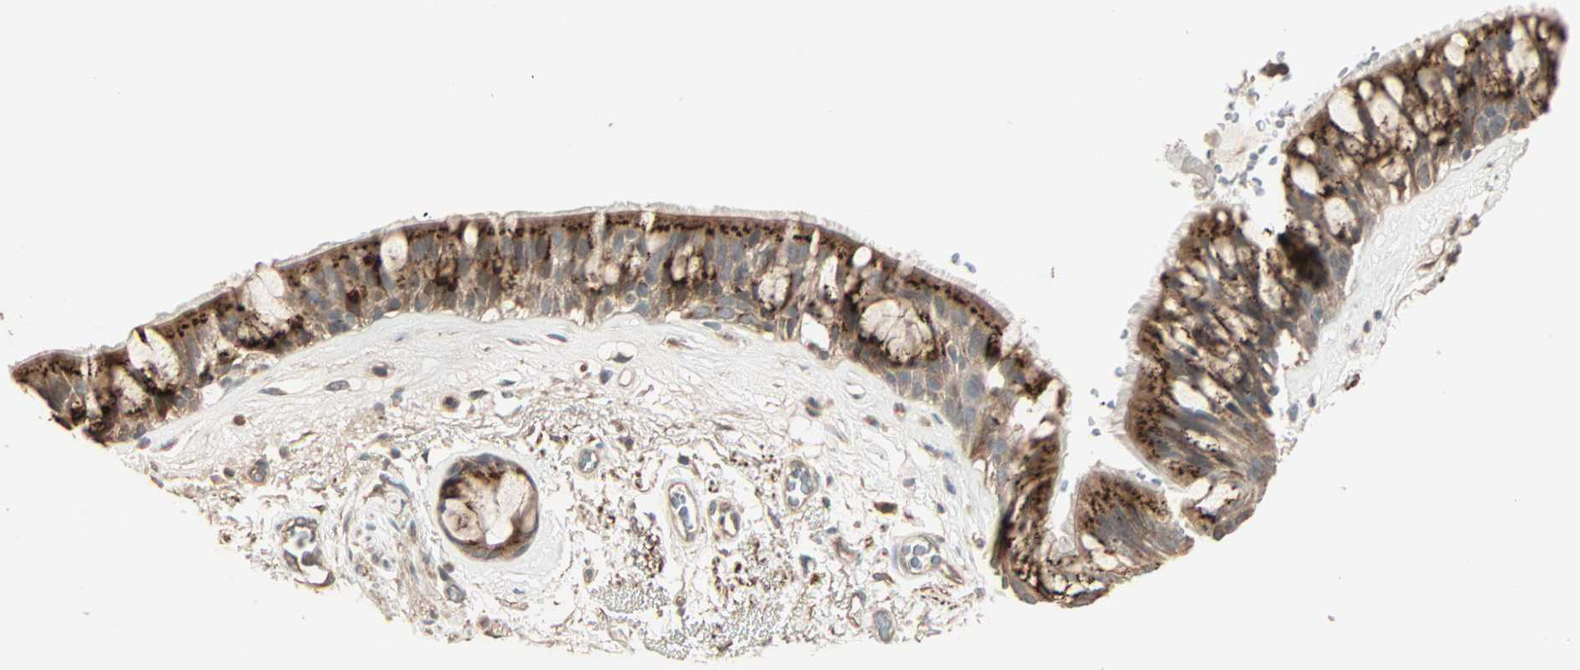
{"staining": {"intensity": "strong", "quantity": ">75%", "location": "cytoplasmic/membranous"}, "tissue": "bronchus", "cell_type": "Respiratory epithelial cells", "image_type": "normal", "snomed": [{"axis": "morphology", "description": "Normal tissue, NOS"}, {"axis": "topography", "description": "Bronchus"}], "caption": "Respiratory epithelial cells display high levels of strong cytoplasmic/membranous staining in approximately >75% of cells in normal bronchus.", "gene": "GALNT3", "patient": {"sex": "male", "age": 66}}